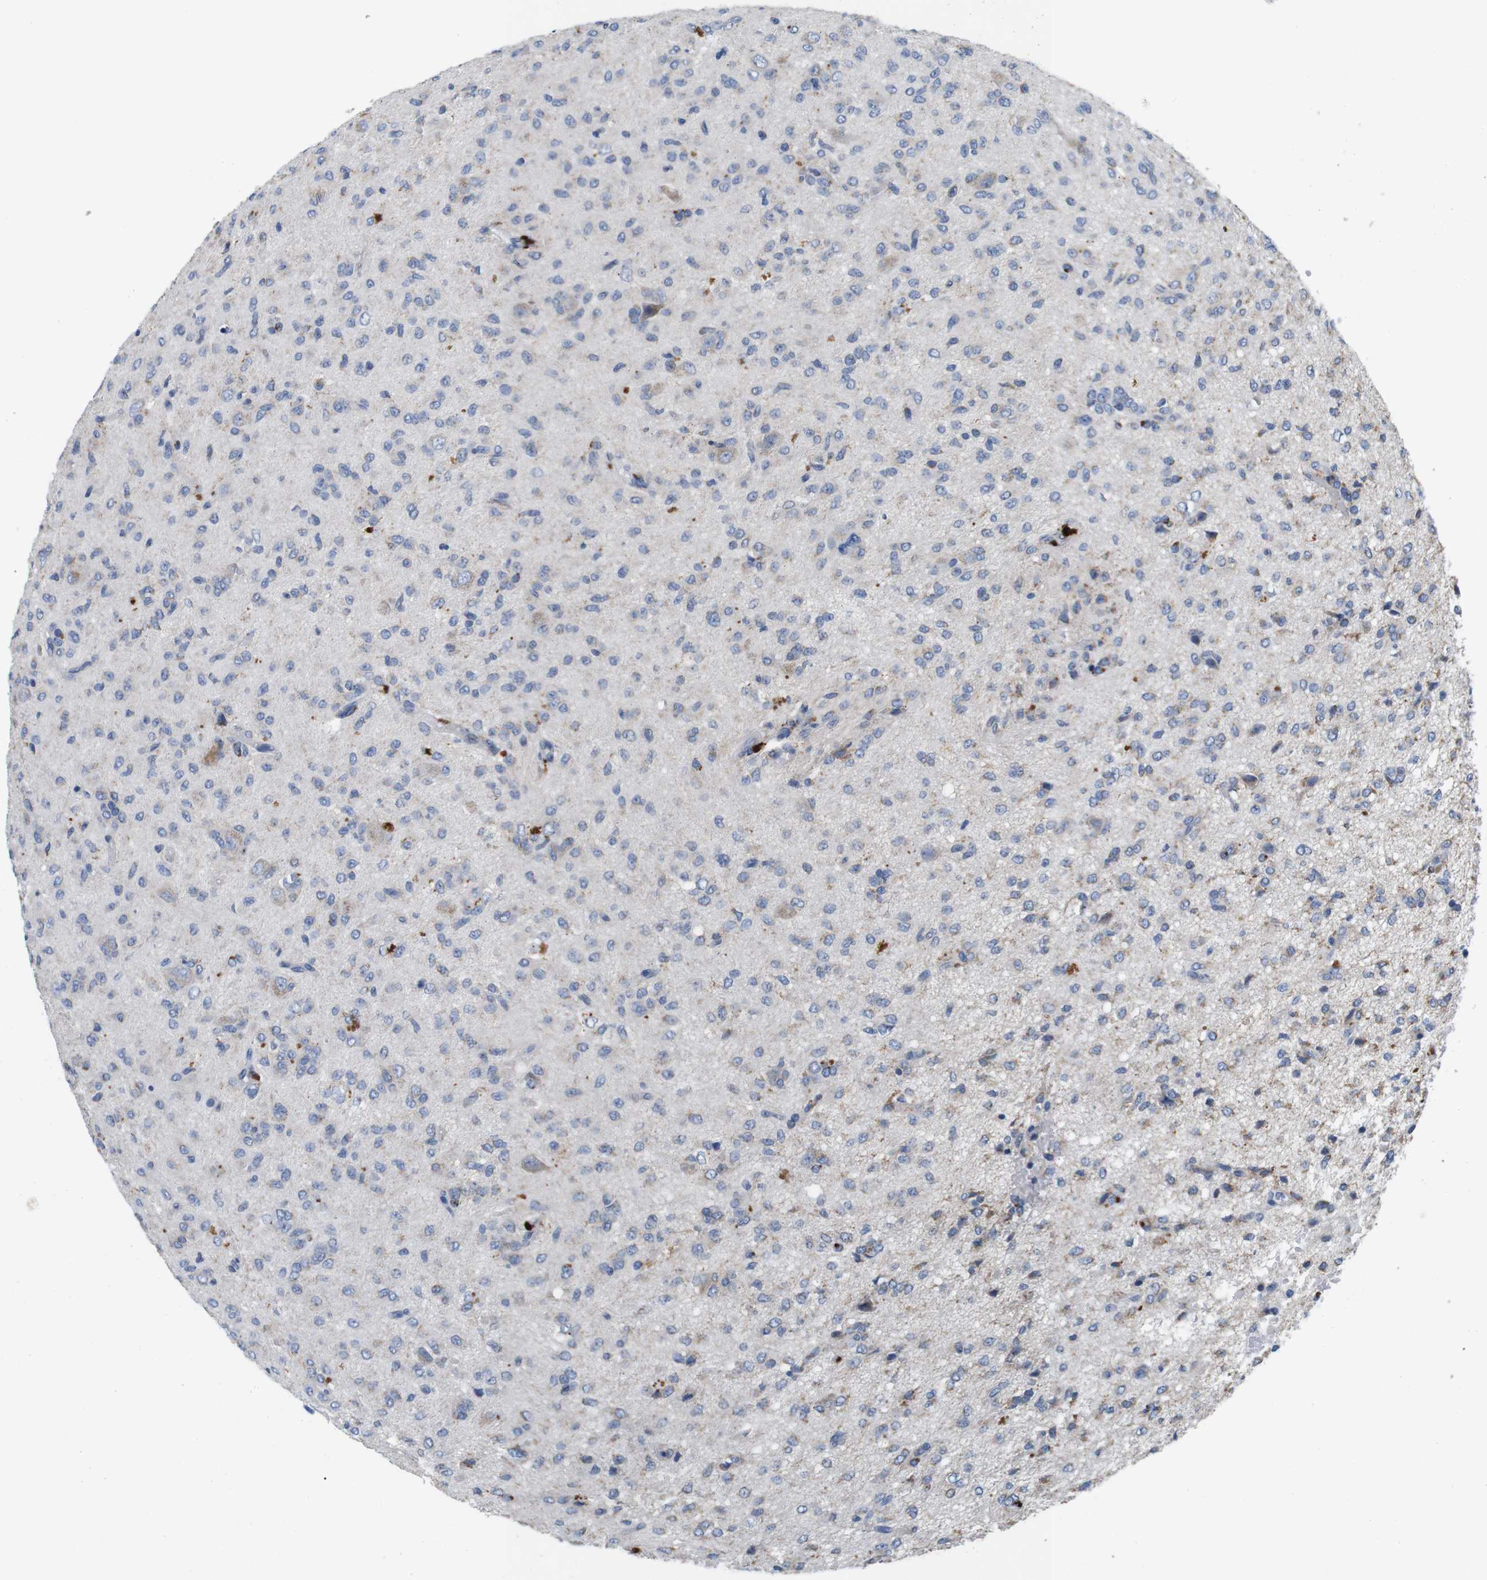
{"staining": {"intensity": "moderate", "quantity": "<25%", "location": "cytoplasmic/membranous"}, "tissue": "glioma", "cell_type": "Tumor cells", "image_type": "cancer", "snomed": [{"axis": "morphology", "description": "Glioma, malignant, High grade"}, {"axis": "topography", "description": "Brain"}], "caption": "This micrograph demonstrates immunohistochemistry (IHC) staining of glioma, with low moderate cytoplasmic/membranous expression in approximately <25% of tumor cells.", "gene": "F2RL1", "patient": {"sex": "female", "age": 59}}